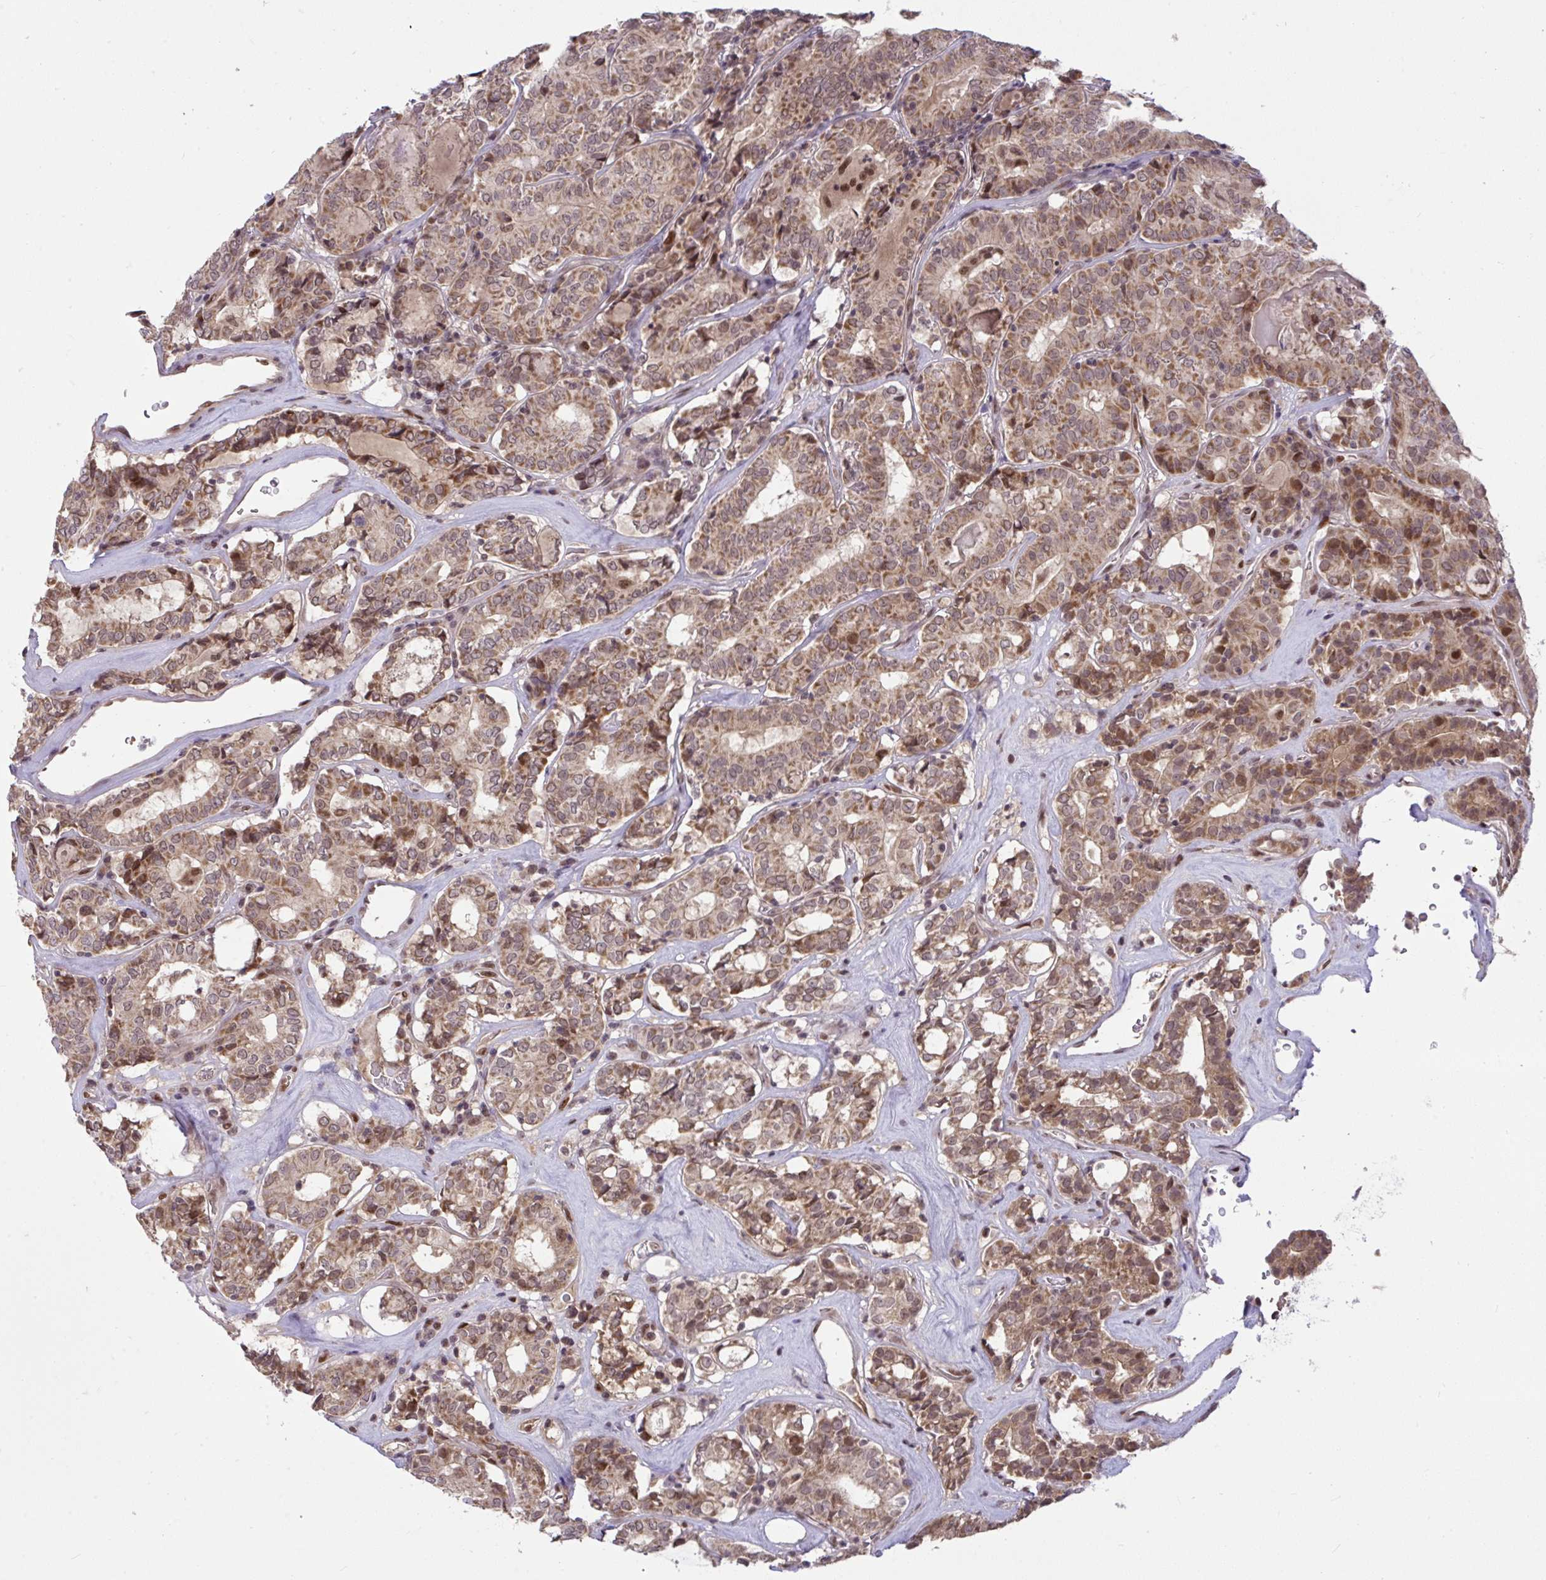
{"staining": {"intensity": "moderate", "quantity": ">75%", "location": "cytoplasmic/membranous,nuclear"}, "tissue": "thyroid cancer", "cell_type": "Tumor cells", "image_type": "cancer", "snomed": [{"axis": "morphology", "description": "Papillary adenocarcinoma, NOS"}, {"axis": "topography", "description": "Thyroid gland"}], "caption": "Human thyroid cancer (papillary adenocarcinoma) stained for a protein (brown) demonstrates moderate cytoplasmic/membranous and nuclear positive positivity in approximately >75% of tumor cells.", "gene": "KLF2", "patient": {"sex": "female", "age": 72}}